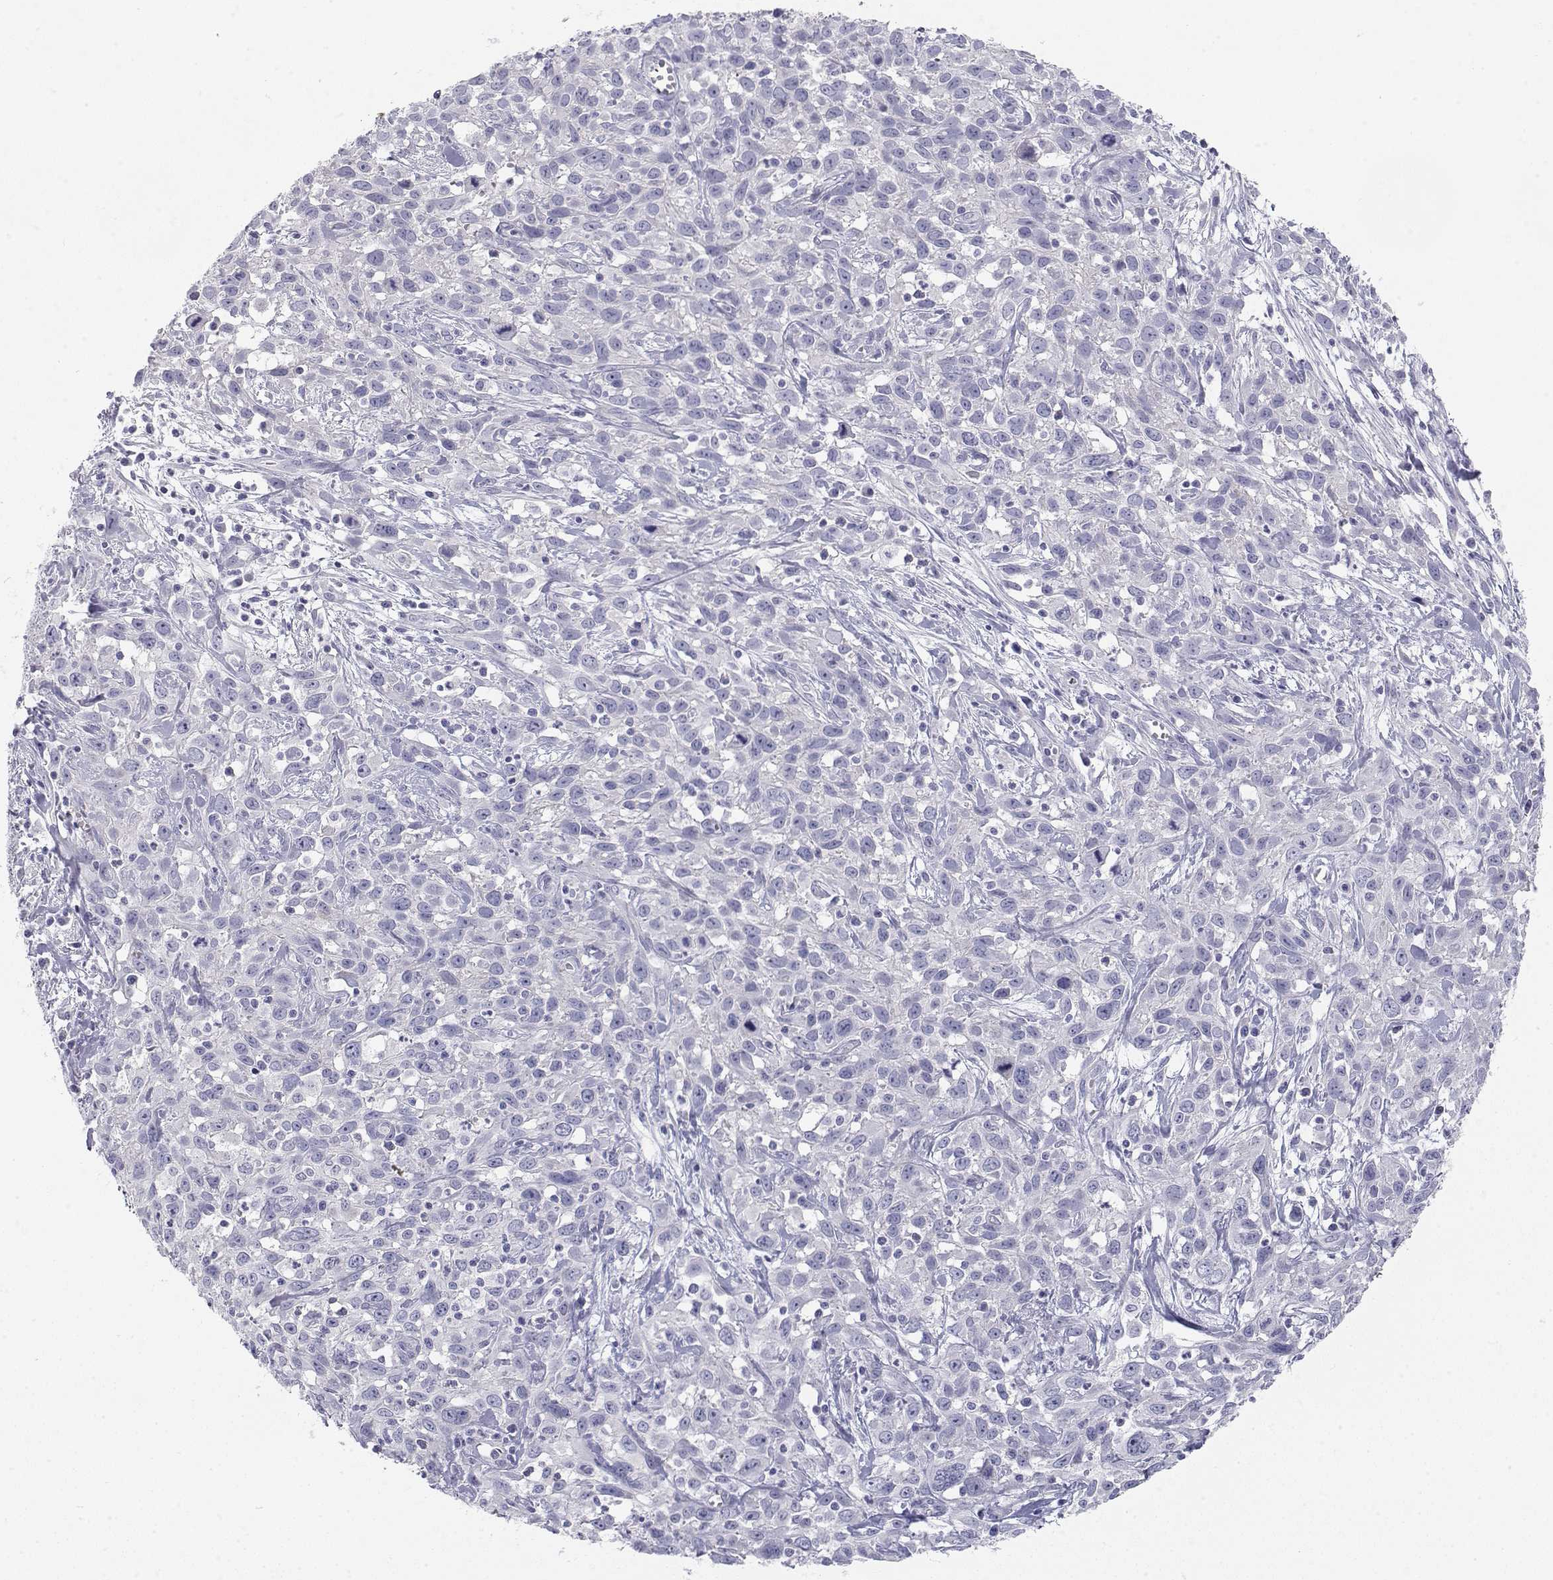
{"staining": {"intensity": "negative", "quantity": "none", "location": "none"}, "tissue": "cervical cancer", "cell_type": "Tumor cells", "image_type": "cancer", "snomed": [{"axis": "morphology", "description": "Squamous cell carcinoma, NOS"}, {"axis": "topography", "description": "Cervix"}], "caption": "Protein analysis of cervical cancer (squamous cell carcinoma) exhibits no significant positivity in tumor cells.", "gene": "MISP", "patient": {"sex": "female", "age": 38}}